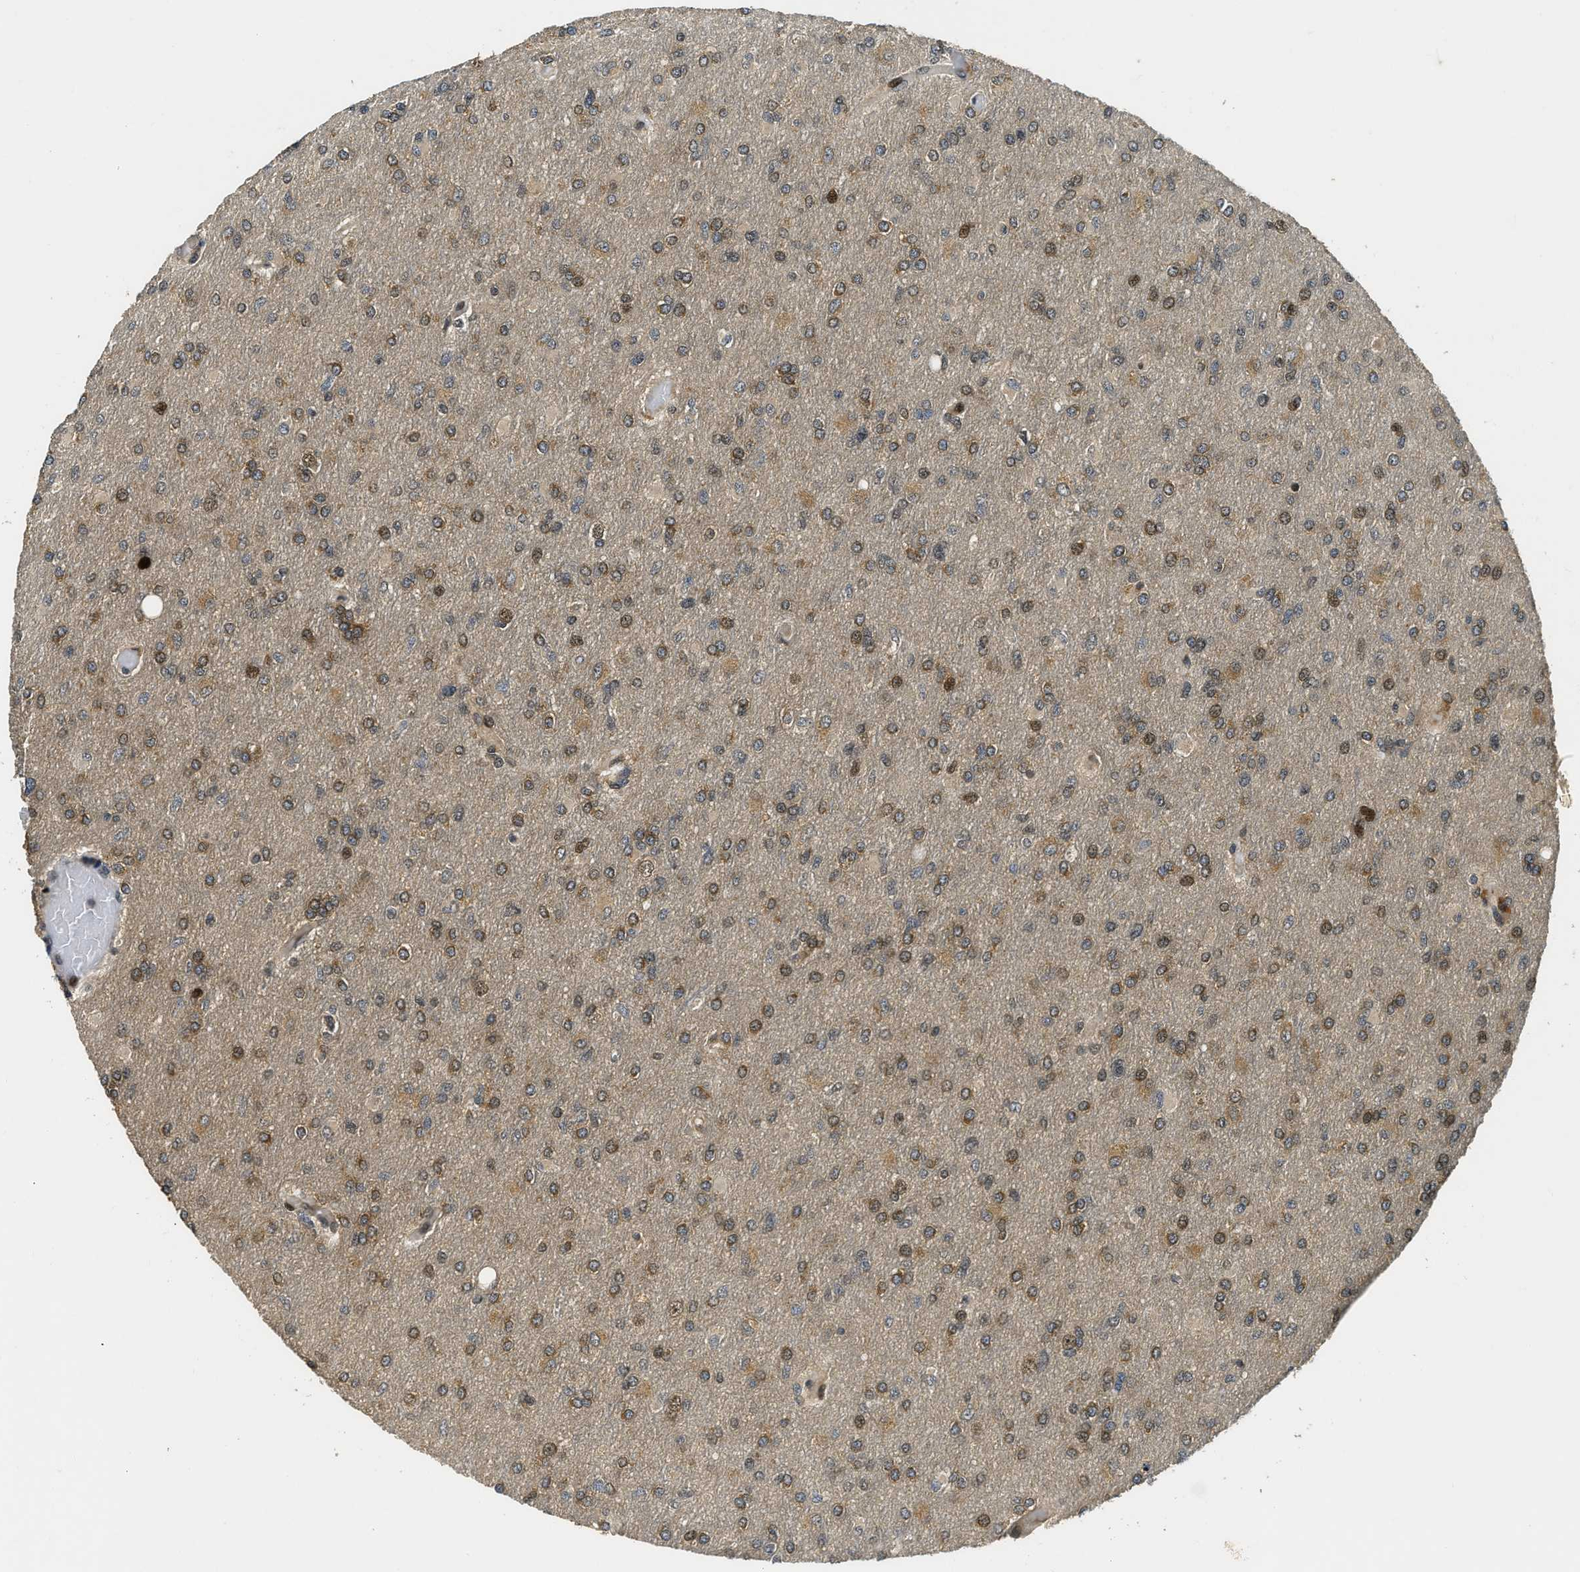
{"staining": {"intensity": "moderate", "quantity": "25%-75%", "location": "cytoplasmic/membranous,nuclear"}, "tissue": "glioma", "cell_type": "Tumor cells", "image_type": "cancer", "snomed": [{"axis": "morphology", "description": "Glioma, malignant, High grade"}, {"axis": "topography", "description": "Cerebral cortex"}], "caption": "The photomicrograph displays staining of malignant glioma (high-grade), revealing moderate cytoplasmic/membranous and nuclear protein expression (brown color) within tumor cells.", "gene": "ADSL", "patient": {"sex": "female", "age": 36}}